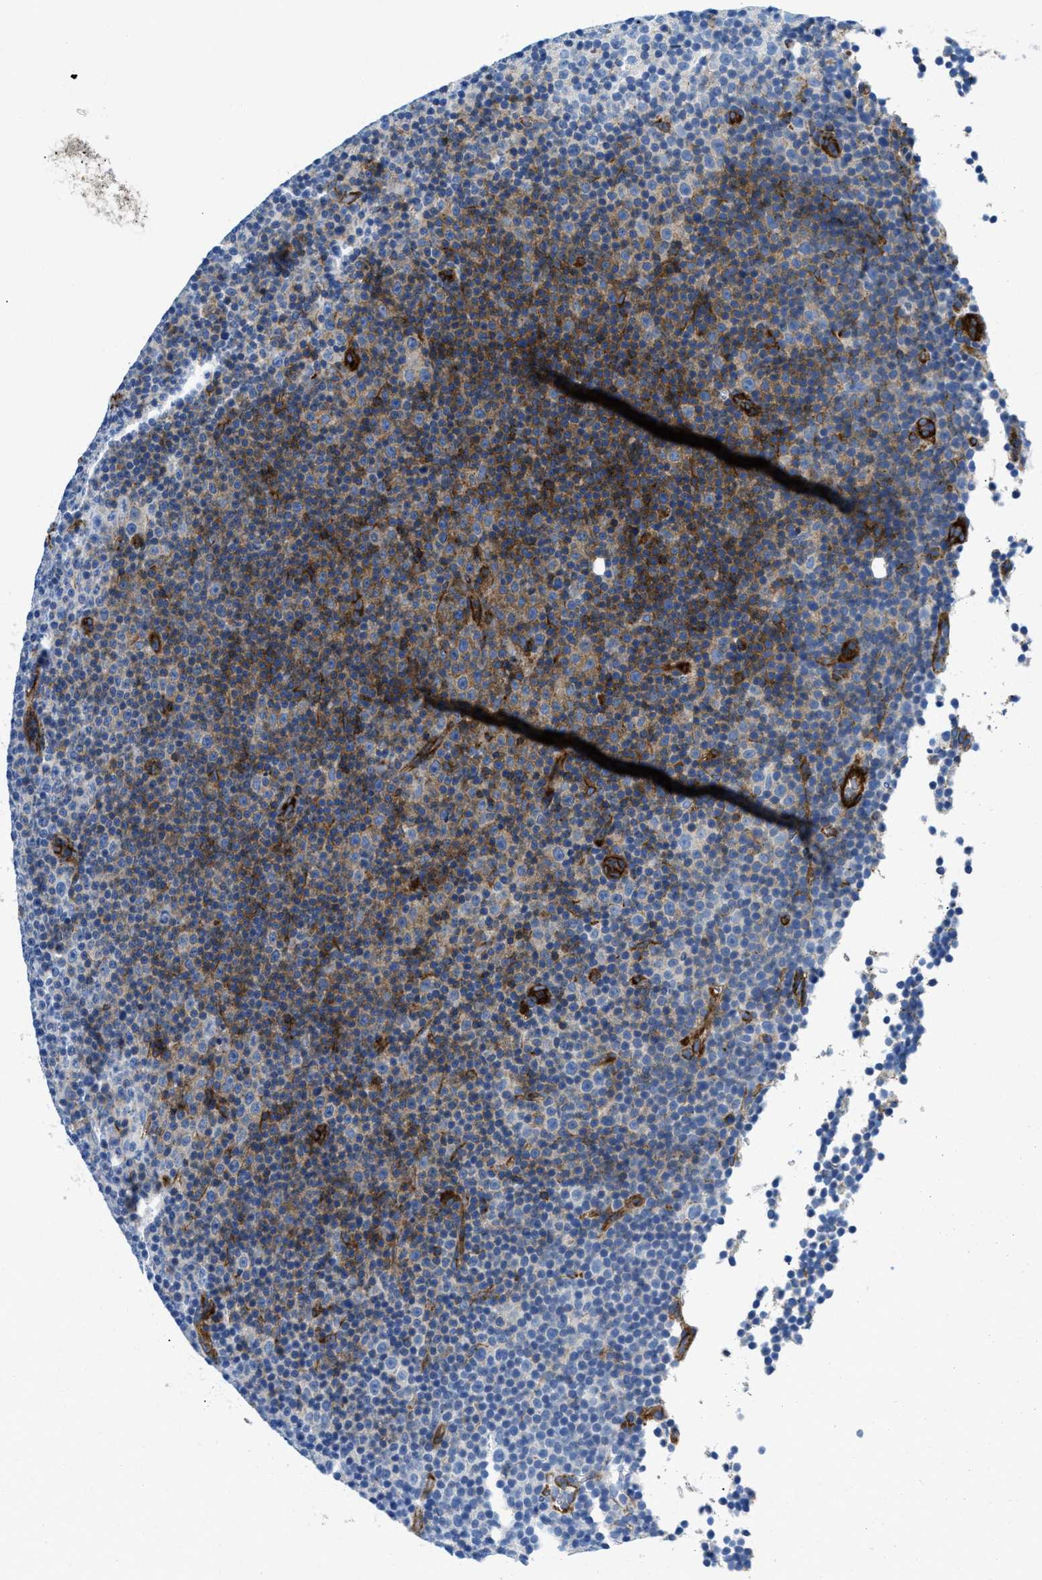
{"staining": {"intensity": "weak", "quantity": "25%-75%", "location": "cytoplasmic/membranous"}, "tissue": "lymphoma", "cell_type": "Tumor cells", "image_type": "cancer", "snomed": [{"axis": "morphology", "description": "Malignant lymphoma, non-Hodgkin's type, Low grade"}, {"axis": "topography", "description": "Lymph node"}], "caption": "Low-grade malignant lymphoma, non-Hodgkin's type stained with IHC demonstrates weak cytoplasmic/membranous positivity in about 25%-75% of tumor cells. (IHC, brightfield microscopy, high magnification).", "gene": "CUTA", "patient": {"sex": "female", "age": 67}}